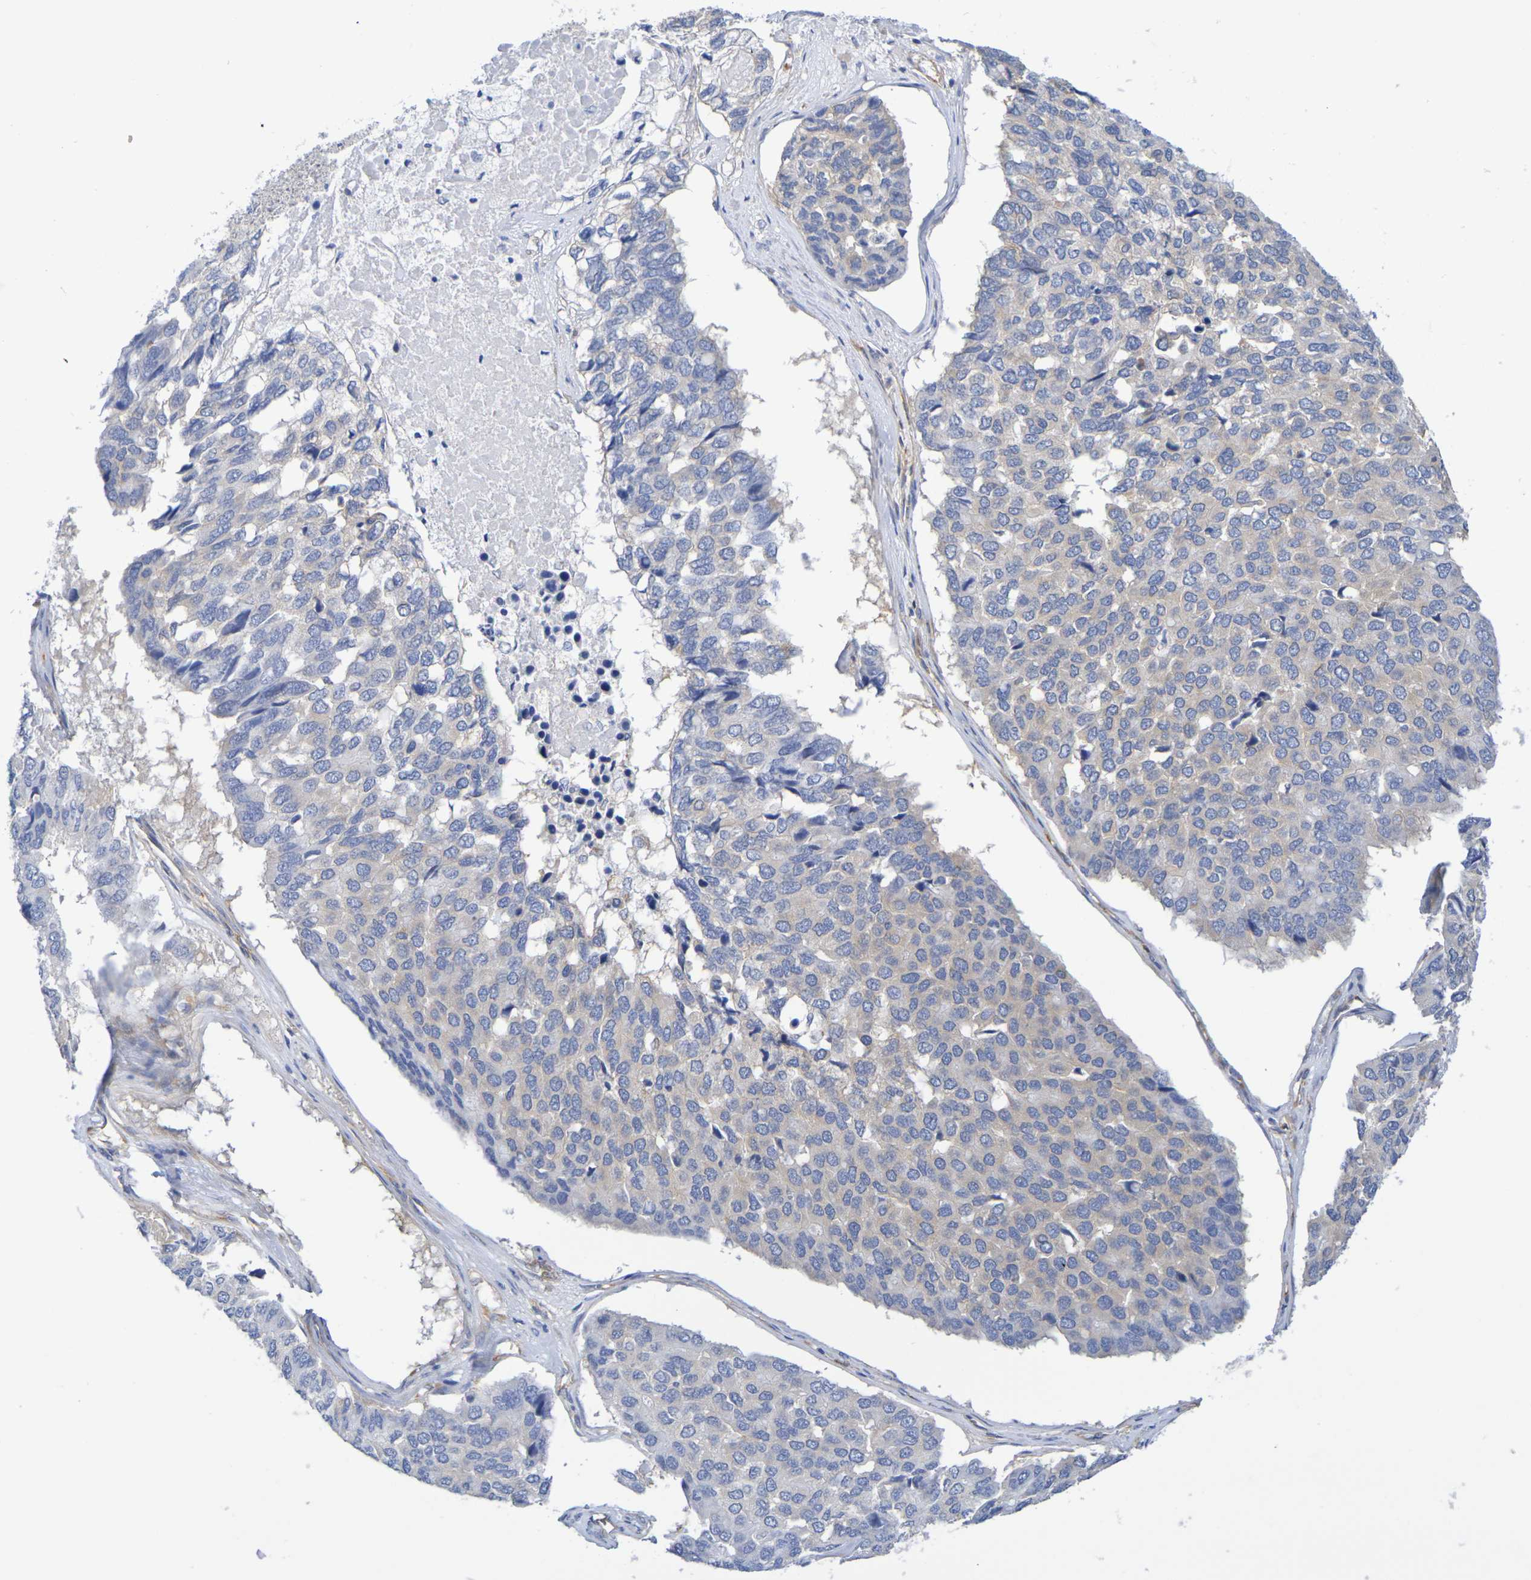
{"staining": {"intensity": "weak", "quantity": "<25%", "location": "cytoplasmic/membranous"}, "tissue": "pancreatic cancer", "cell_type": "Tumor cells", "image_type": "cancer", "snomed": [{"axis": "morphology", "description": "Adenocarcinoma, NOS"}, {"axis": "topography", "description": "Pancreas"}], "caption": "High power microscopy photomicrograph of an IHC micrograph of pancreatic cancer (adenocarcinoma), revealing no significant staining in tumor cells. The staining was performed using DAB to visualize the protein expression in brown, while the nuclei were stained in blue with hematoxylin (Magnification: 20x).", "gene": "TMCC3", "patient": {"sex": "male", "age": 50}}